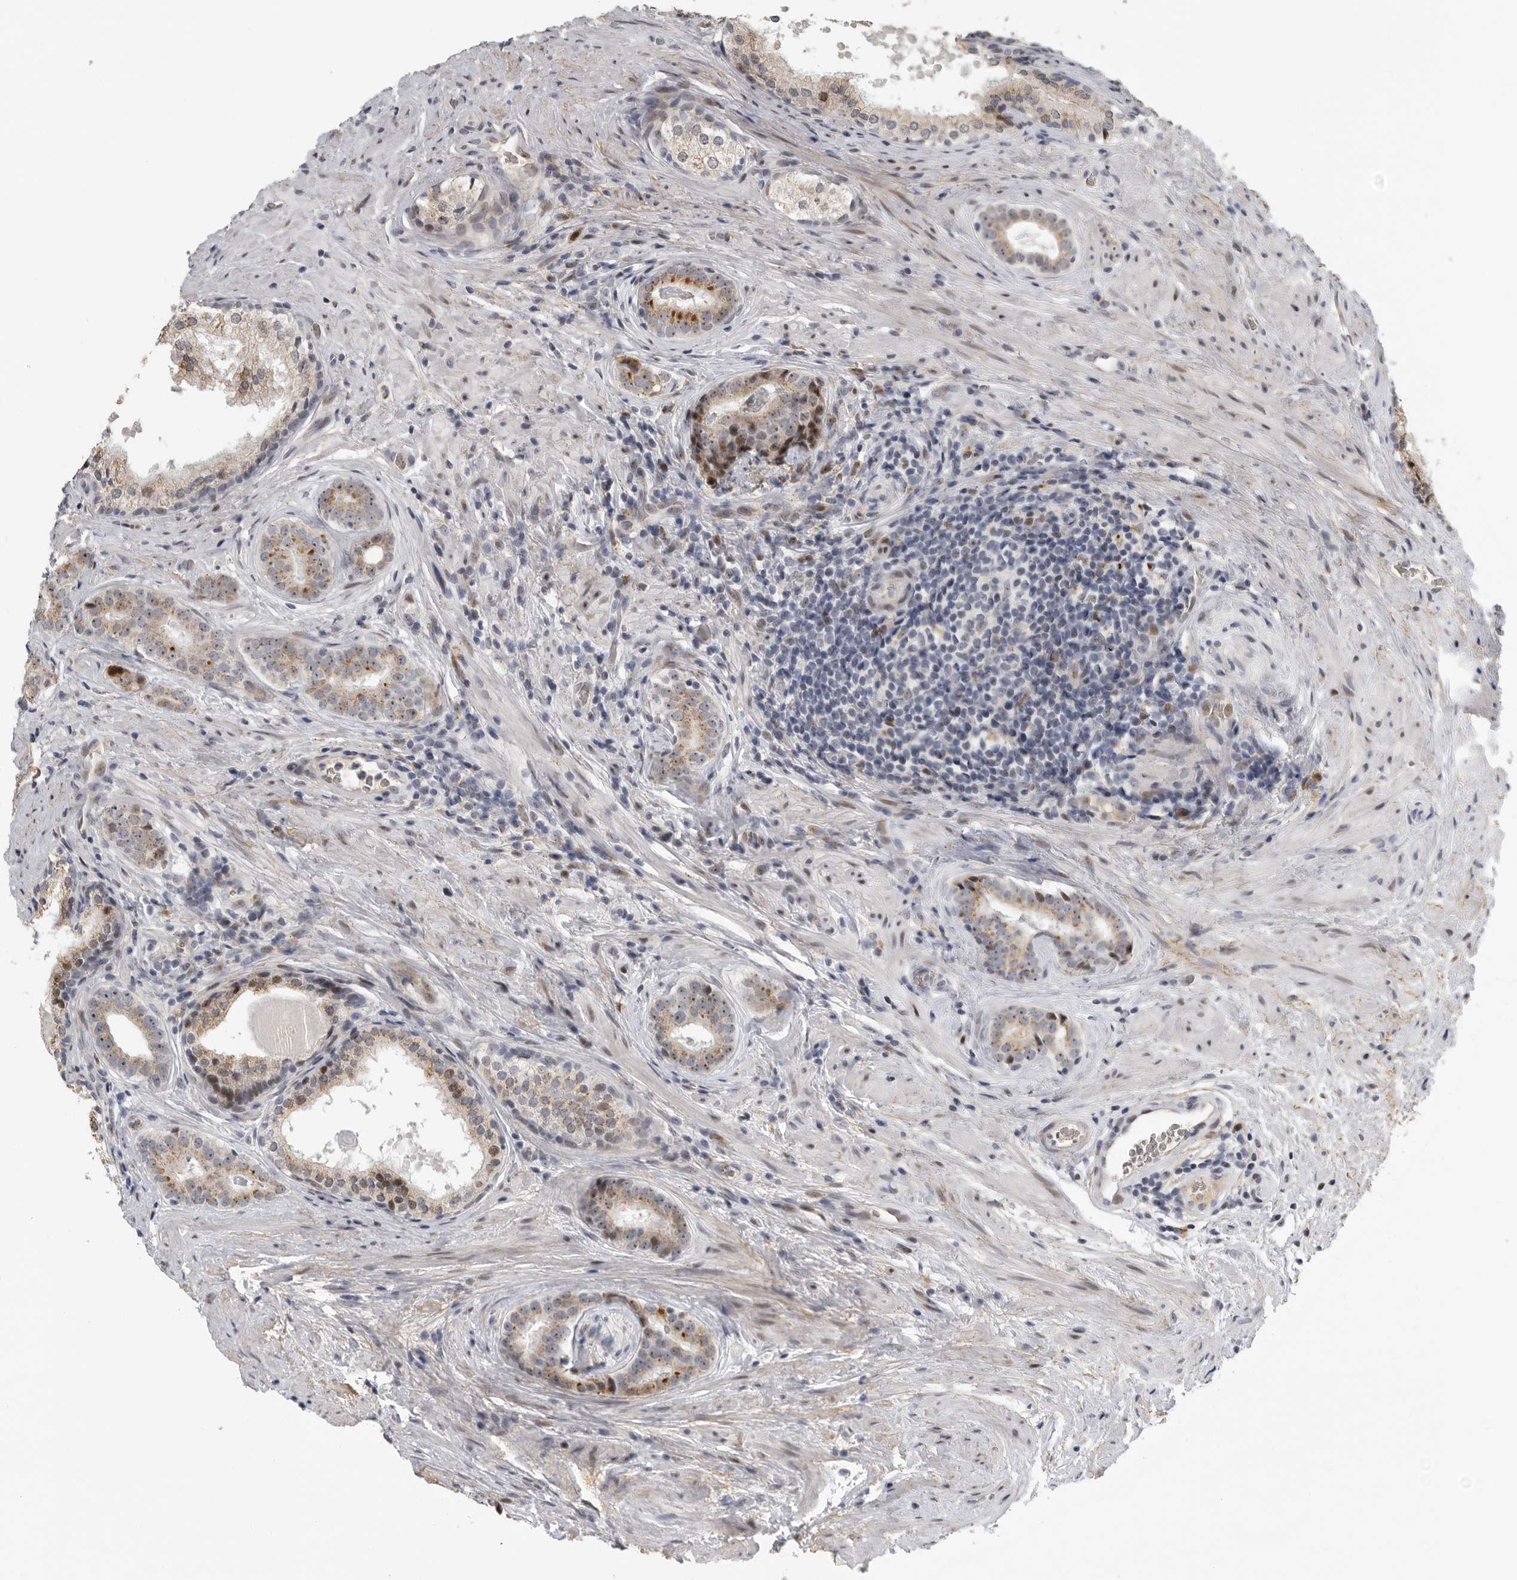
{"staining": {"intensity": "moderate", "quantity": ">75%", "location": "cytoplasmic/membranous,nuclear"}, "tissue": "prostate cancer", "cell_type": "Tumor cells", "image_type": "cancer", "snomed": [{"axis": "morphology", "description": "Adenocarcinoma, High grade"}, {"axis": "topography", "description": "Prostate"}], "caption": "Immunohistochemical staining of human adenocarcinoma (high-grade) (prostate) displays moderate cytoplasmic/membranous and nuclear protein positivity in about >75% of tumor cells. Immunohistochemistry stains the protein of interest in brown and the nuclei are stained blue.", "gene": "PCMTD1", "patient": {"sex": "male", "age": 56}}